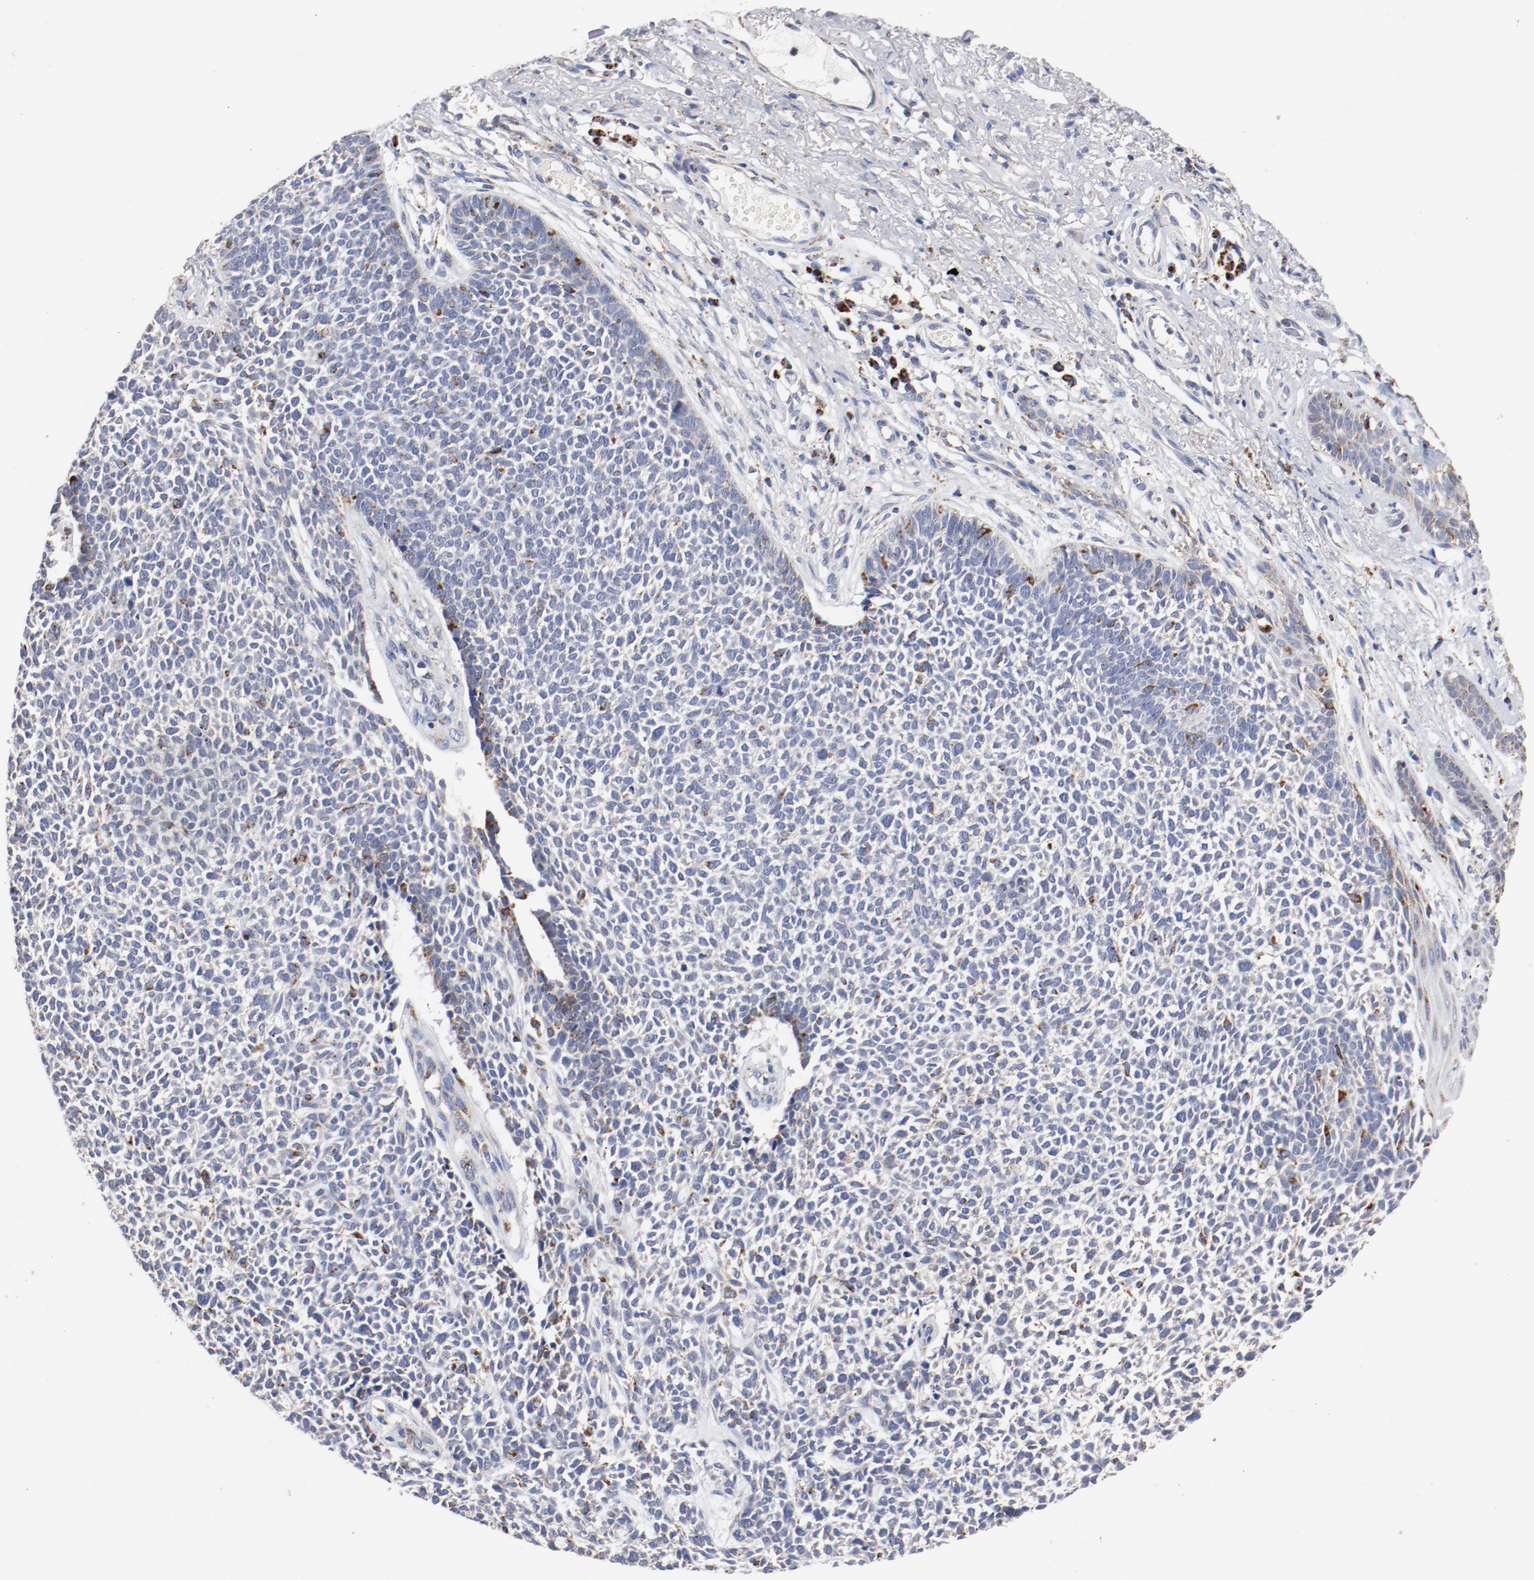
{"staining": {"intensity": "weak", "quantity": "<25%", "location": "cytoplasmic/membranous"}, "tissue": "skin cancer", "cell_type": "Tumor cells", "image_type": "cancer", "snomed": [{"axis": "morphology", "description": "Basal cell carcinoma"}, {"axis": "topography", "description": "Skin"}], "caption": "The photomicrograph exhibits no significant positivity in tumor cells of skin basal cell carcinoma.", "gene": "NDUFV2", "patient": {"sex": "female", "age": 84}}